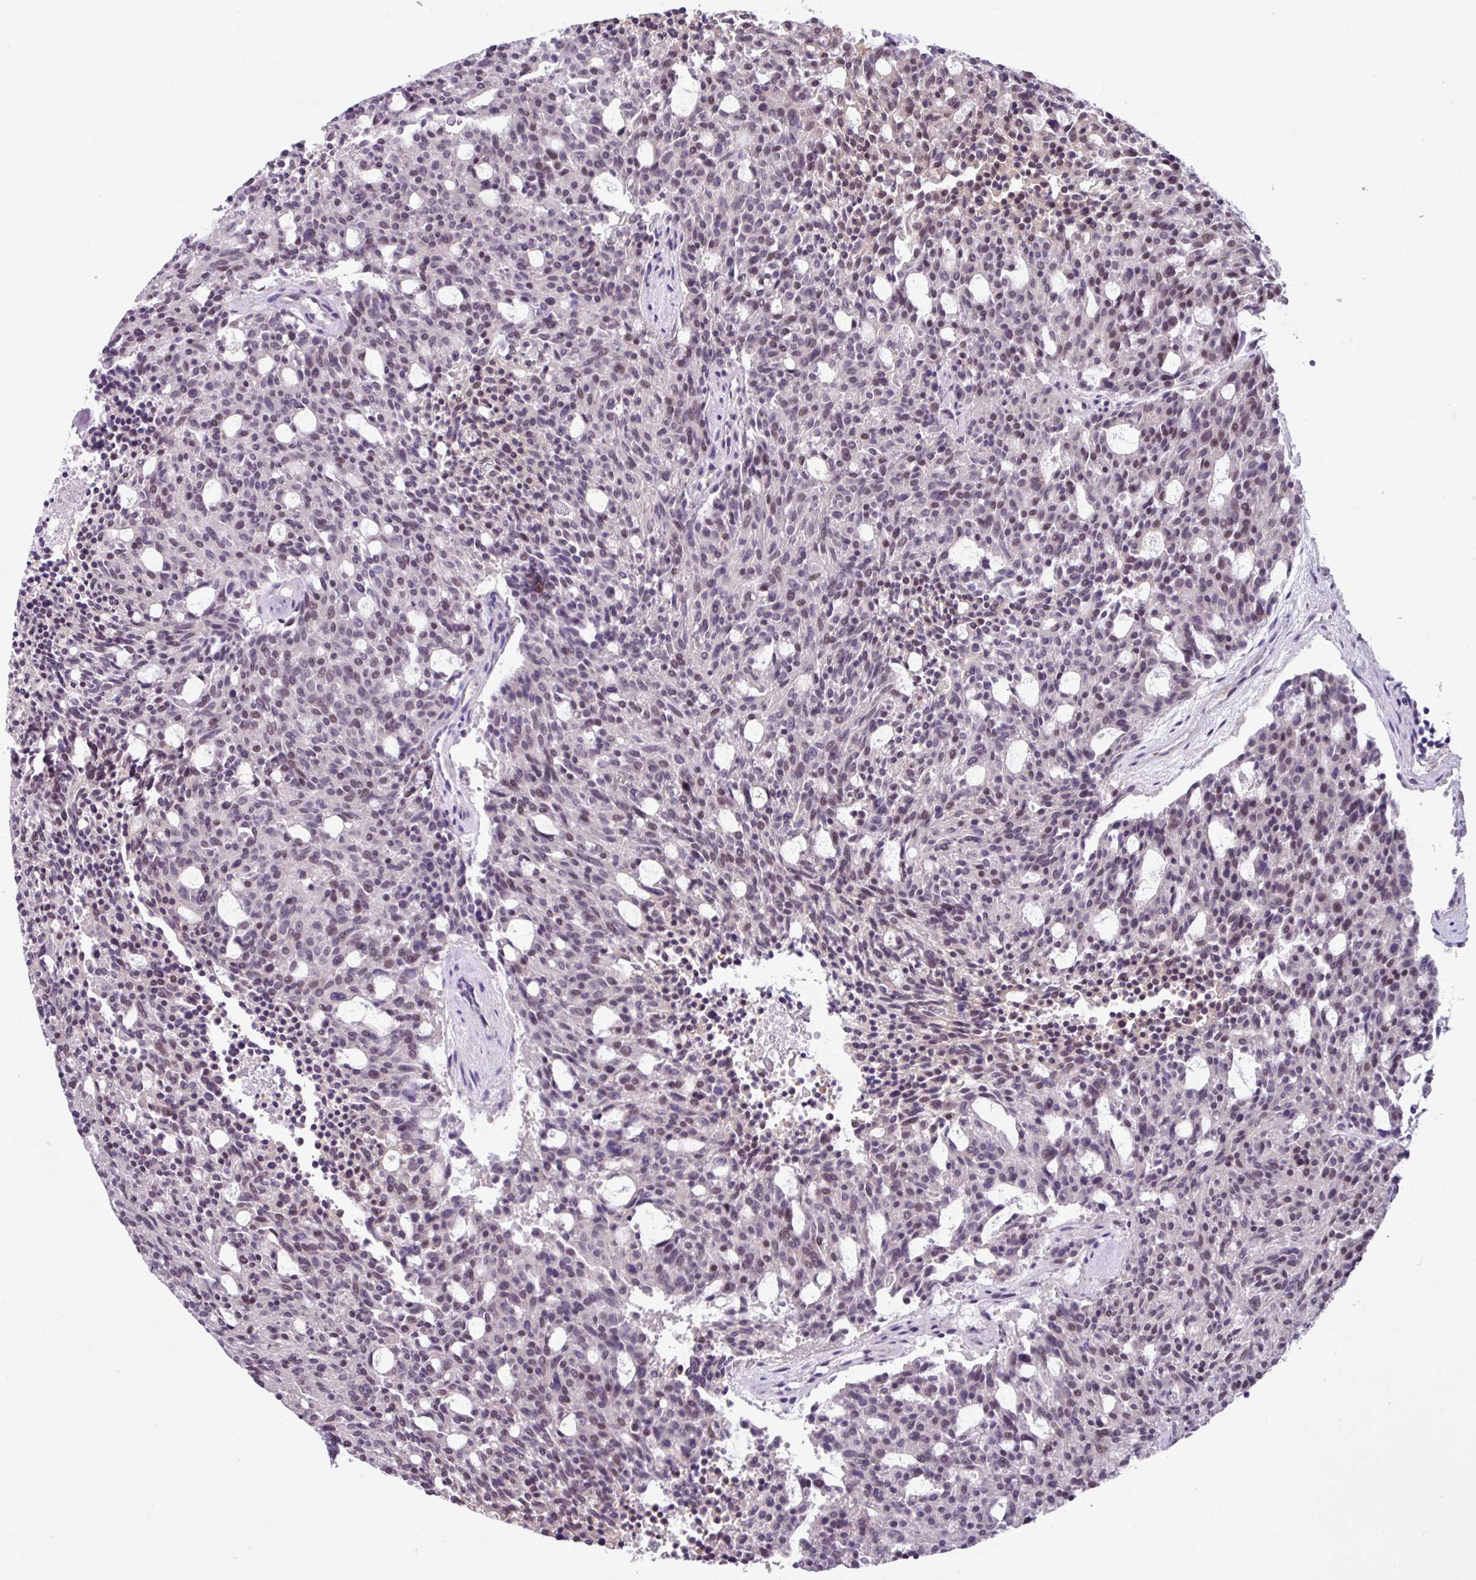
{"staining": {"intensity": "weak", "quantity": "<25%", "location": "nuclear"}, "tissue": "carcinoid", "cell_type": "Tumor cells", "image_type": "cancer", "snomed": [{"axis": "morphology", "description": "Carcinoid, malignant, NOS"}, {"axis": "topography", "description": "Pancreas"}], "caption": "Tumor cells show no significant protein staining in carcinoid. (DAB immunohistochemistry (IHC) visualized using brightfield microscopy, high magnification).", "gene": "ZFP3", "patient": {"sex": "female", "age": 54}}